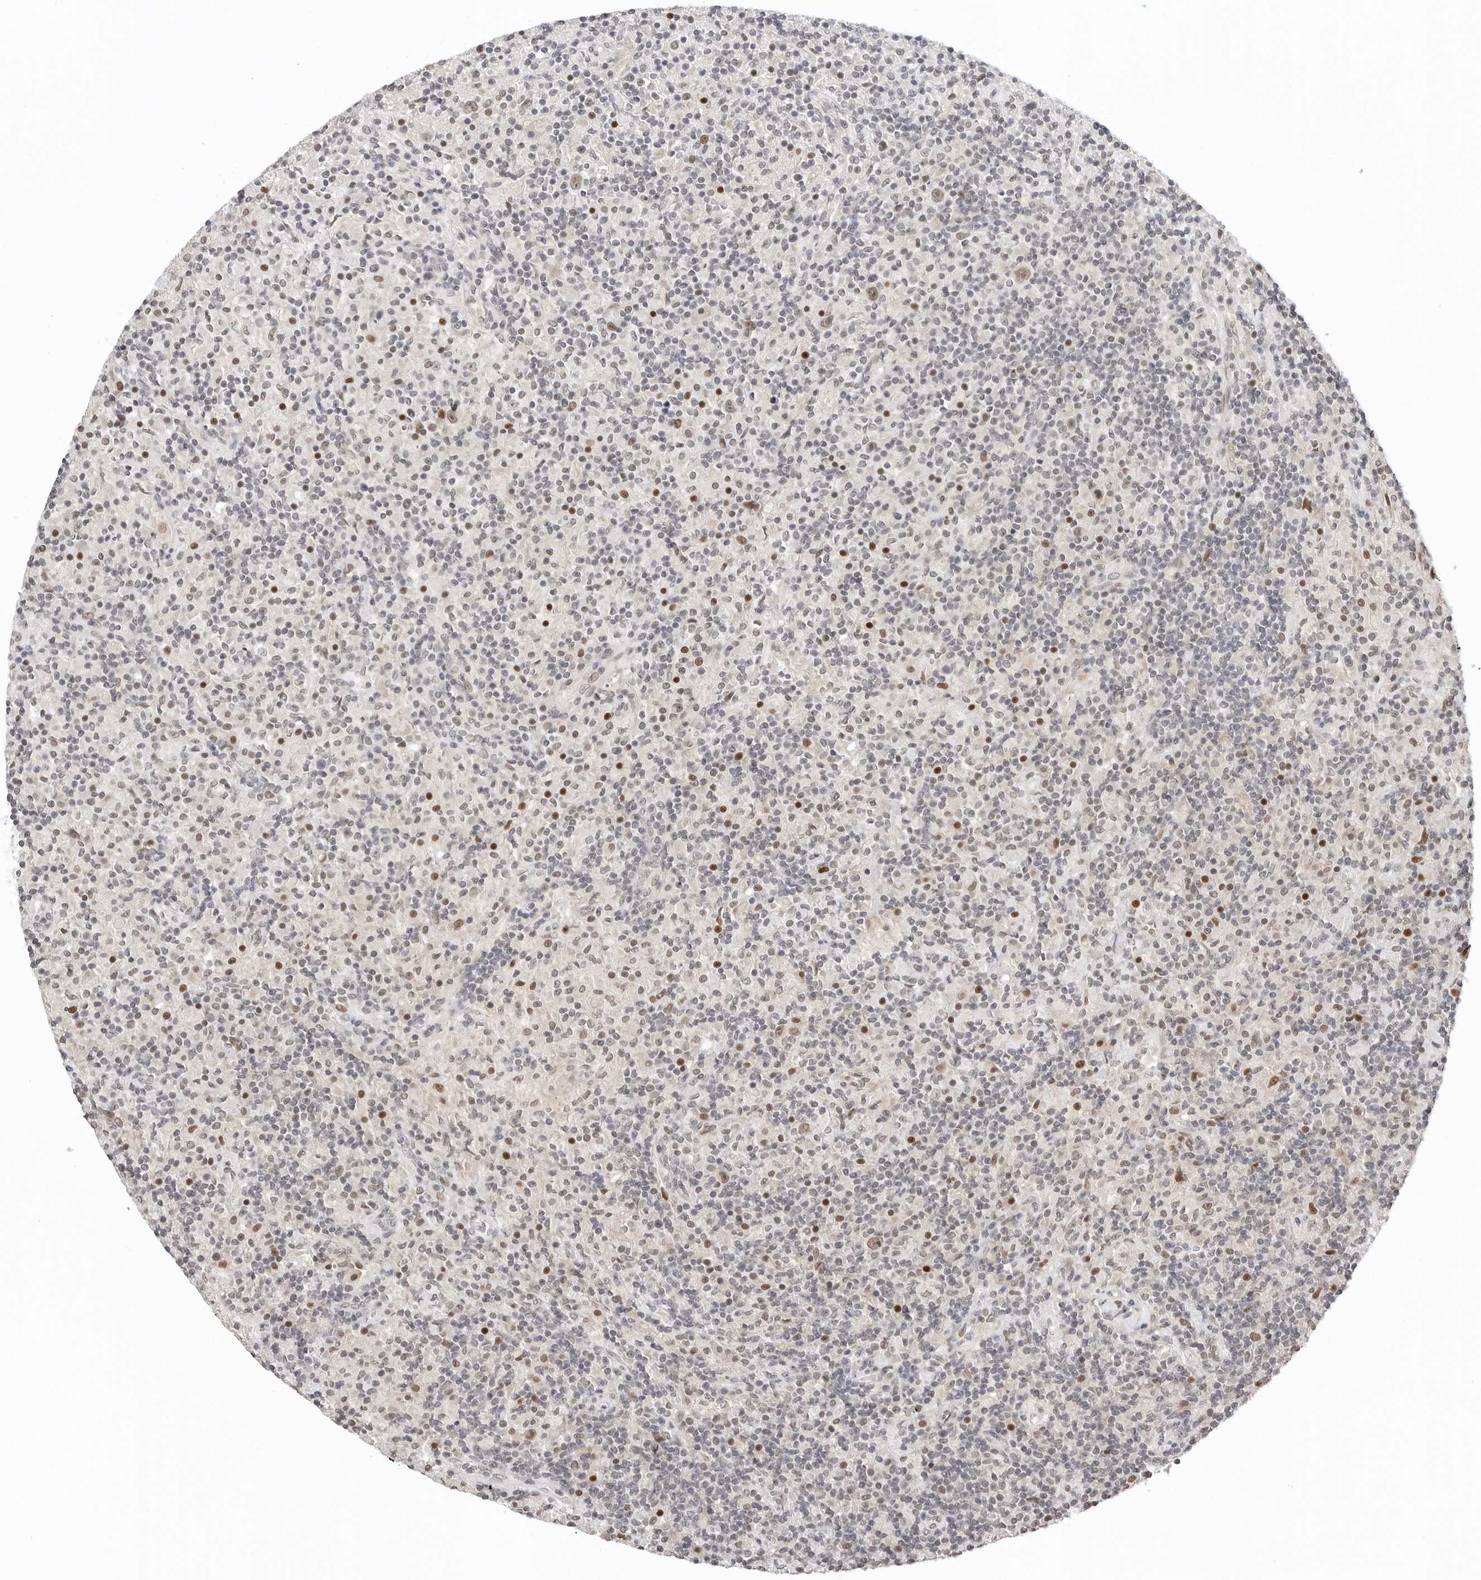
{"staining": {"intensity": "weak", "quantity": ">75%", "location": "nuclear"}, "tissue": "lymphoma", "cell_type": "Tumor cells", "image_type": "cancer", "snomed": [{"axis": "morphology", "description": "Hodgkin's disease, NOS"}, {"axis": "topography", "description": "Lymph node"}], "caption": "An immunohistochemistry histopathology image of neoplastic tissue is shown. Protein staining in brown labels weak nuclear positivity in Hodgkin's disease within tumor cells.", "gene": "TSEN2", "patient": {"sex": "male", "age": 70}}